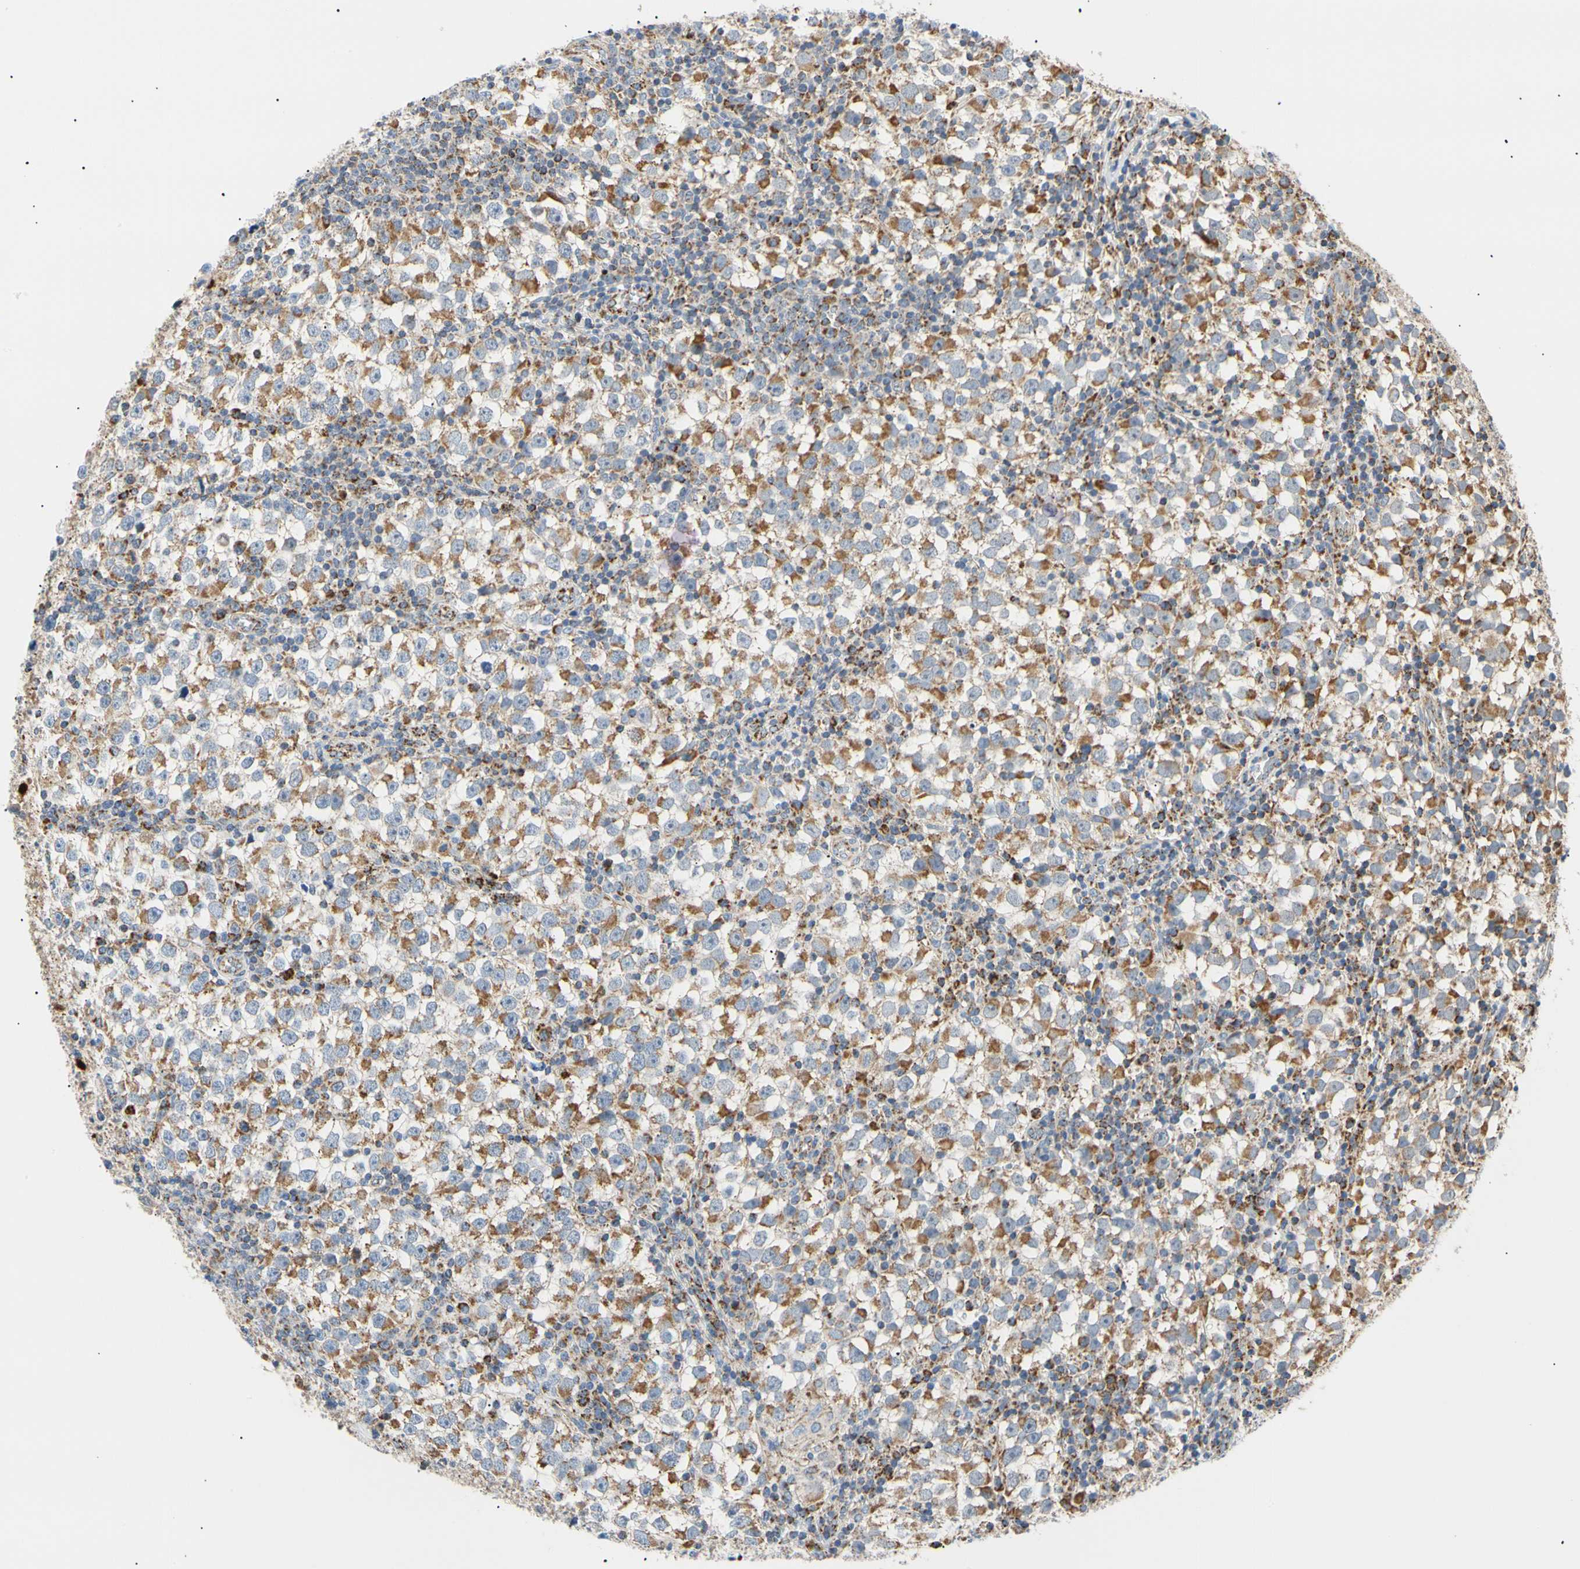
{"staining": {"intensity": "moderate", "quantity": ">75%", "location": "cytoplasmic/membranous"}, "tissue": "testis cancer", "cell_type": "Tumor cells", "image_type": "cancer", "snomed": [{"axis": "morphology", "description": "Seminoma, NOS"}, {"axis": "topography", "description": "Testis"}], "caption": "The image reveals immunohistochemical staining of testis seminoma. There is moderate cytoplasmic/membranous staining is appreciated in approximately >75% of tumor cells. The staining is performed using DAB brown chromogen to label protein expression. The nuclei are counter-stained blue using hematoxylin.", "gene": "ACAT1", "patient": {"sex": "male", "age": 65}}